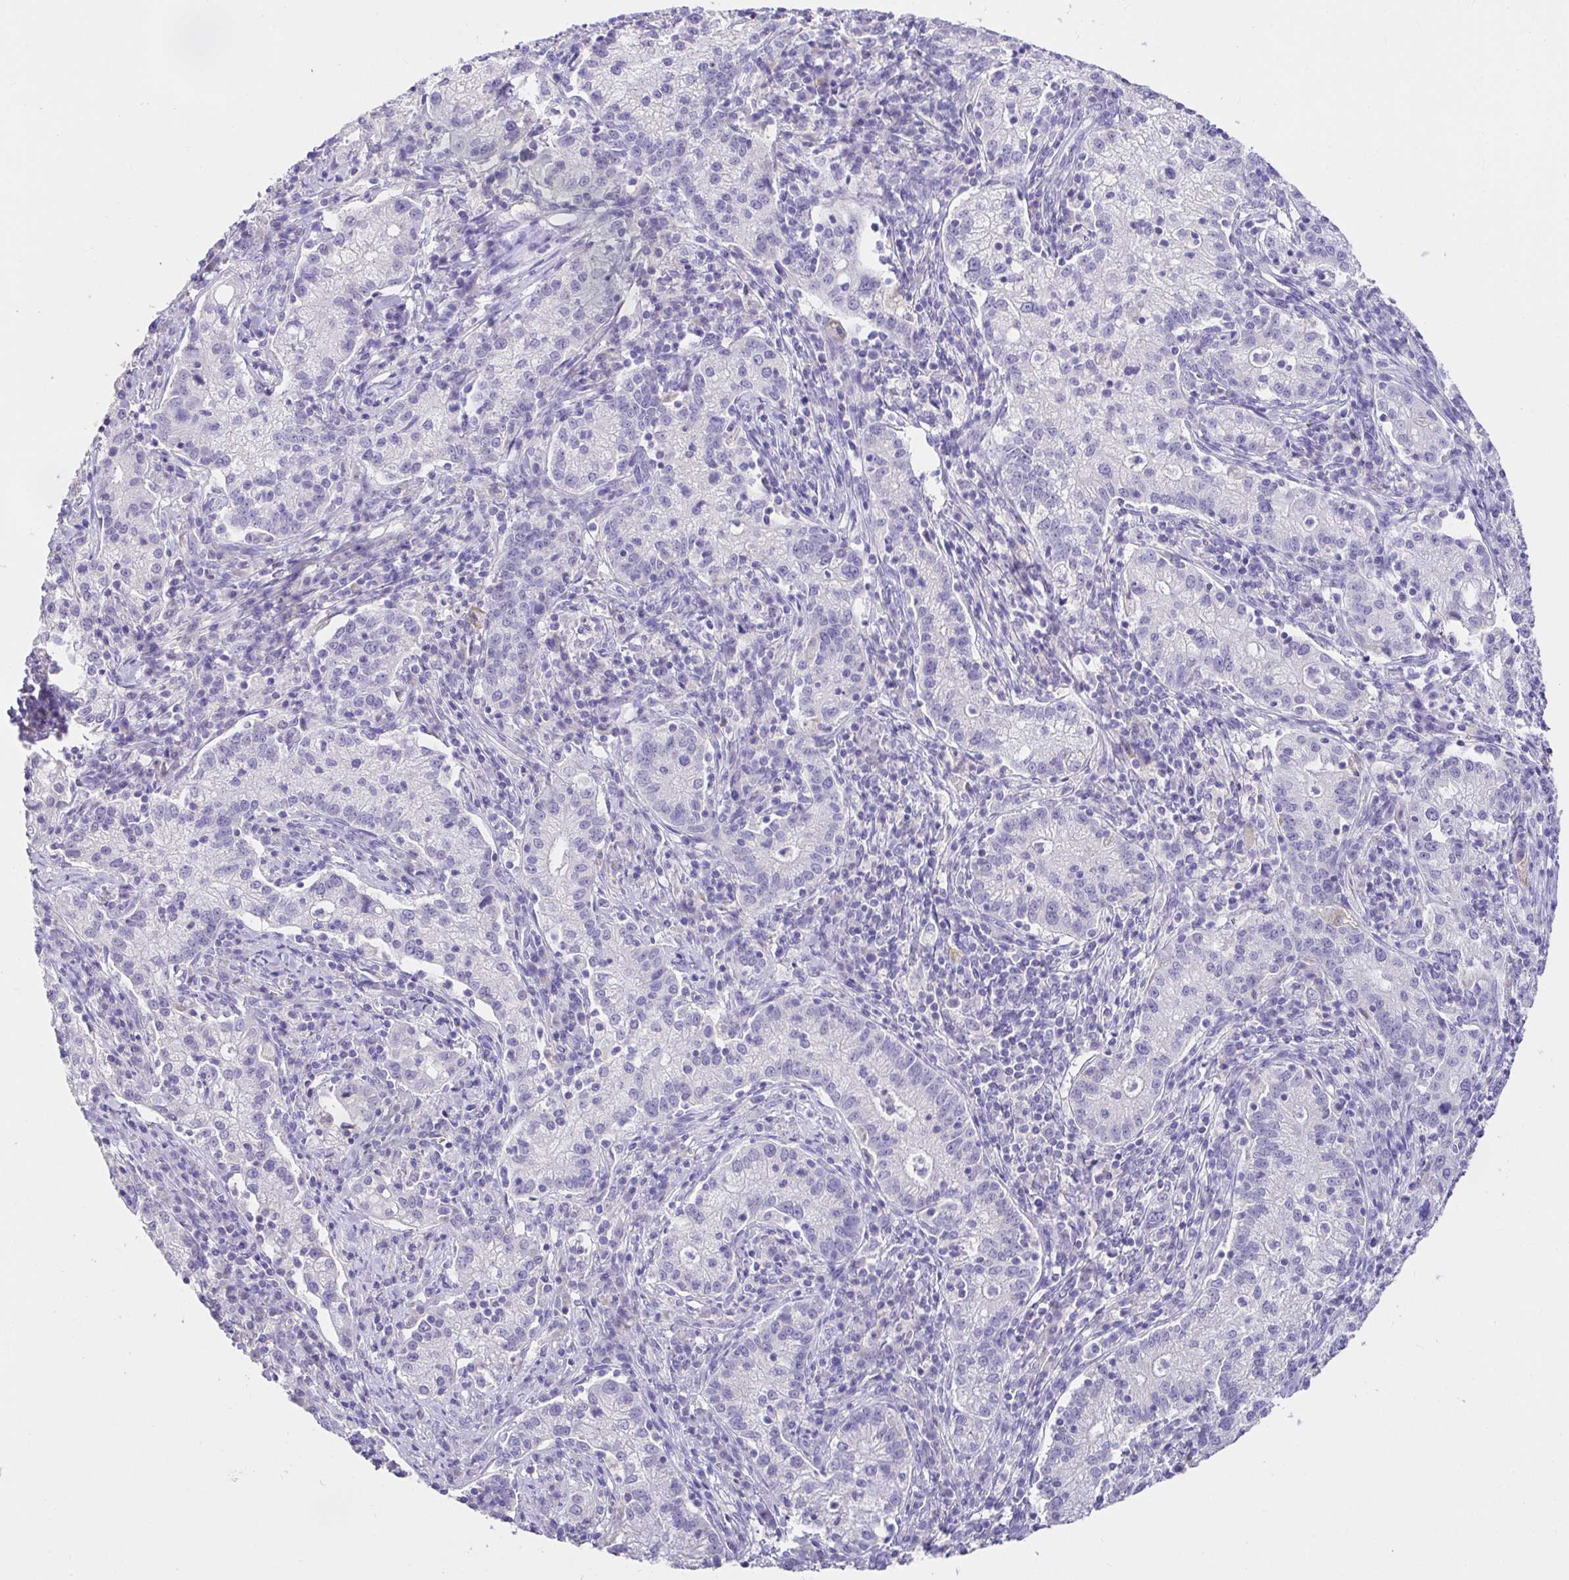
{"staining": {"intensity": "negative", "quantity": "none", "location": "none"}, "tissue": "cervical cancer", "cell_type": "Tumor cells", "image_type": "cancer", "snomed": [{"axis": "morphology", "description": "Normal tissue, NOS"}, {"axis": "morphology", "description": "Adenocarcinoma, NOS"}, {"axis": "topography", "description": "Cervix"}], "caption": "This is an immunohistochemistry (IHC) image of human cervical cancer. There is no staining in tumor cells.", "gene": "CDO1", "patient": {"sex": "female", "age": 44}}